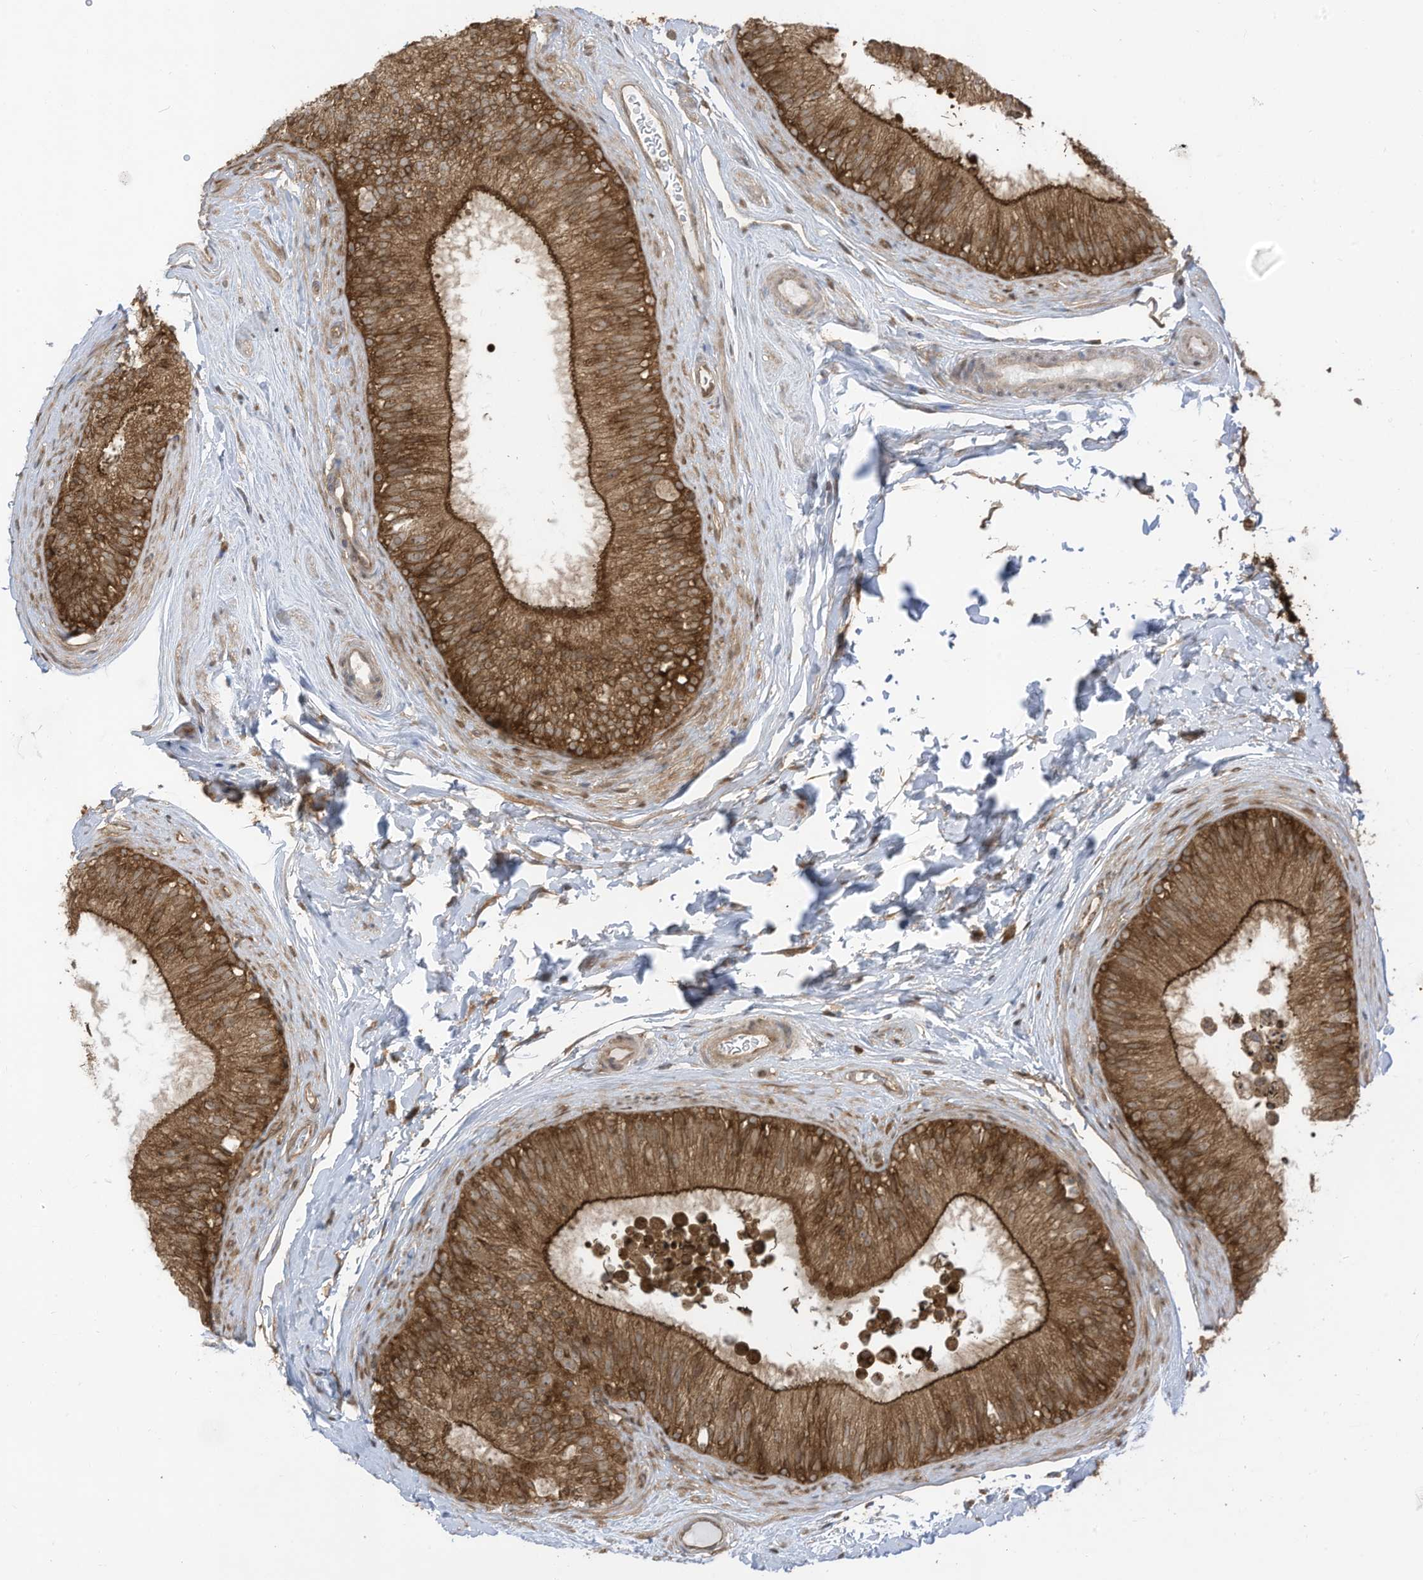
{"staining": {"intensity": "strong", "quantity": ">75%", "location": "cytoplasmic/membranous"}, "tissue": "epididymis", "cell_type": "Glandular cells", "image_type": "normal", "snomed": [{"axis": "morphology", "description": "Normal tissue, NOS"}, {"axis": "topography", "description": "Epididymis"}], "caption": "This micrograph displays immunohistochemistry staining of unremarkable human epididymis, with high strong cytoplasmic/membranous staining in approximately >75% of glandular cells.", "gene": "REPS1", "patient": {"sex": "male", "age": 29}}